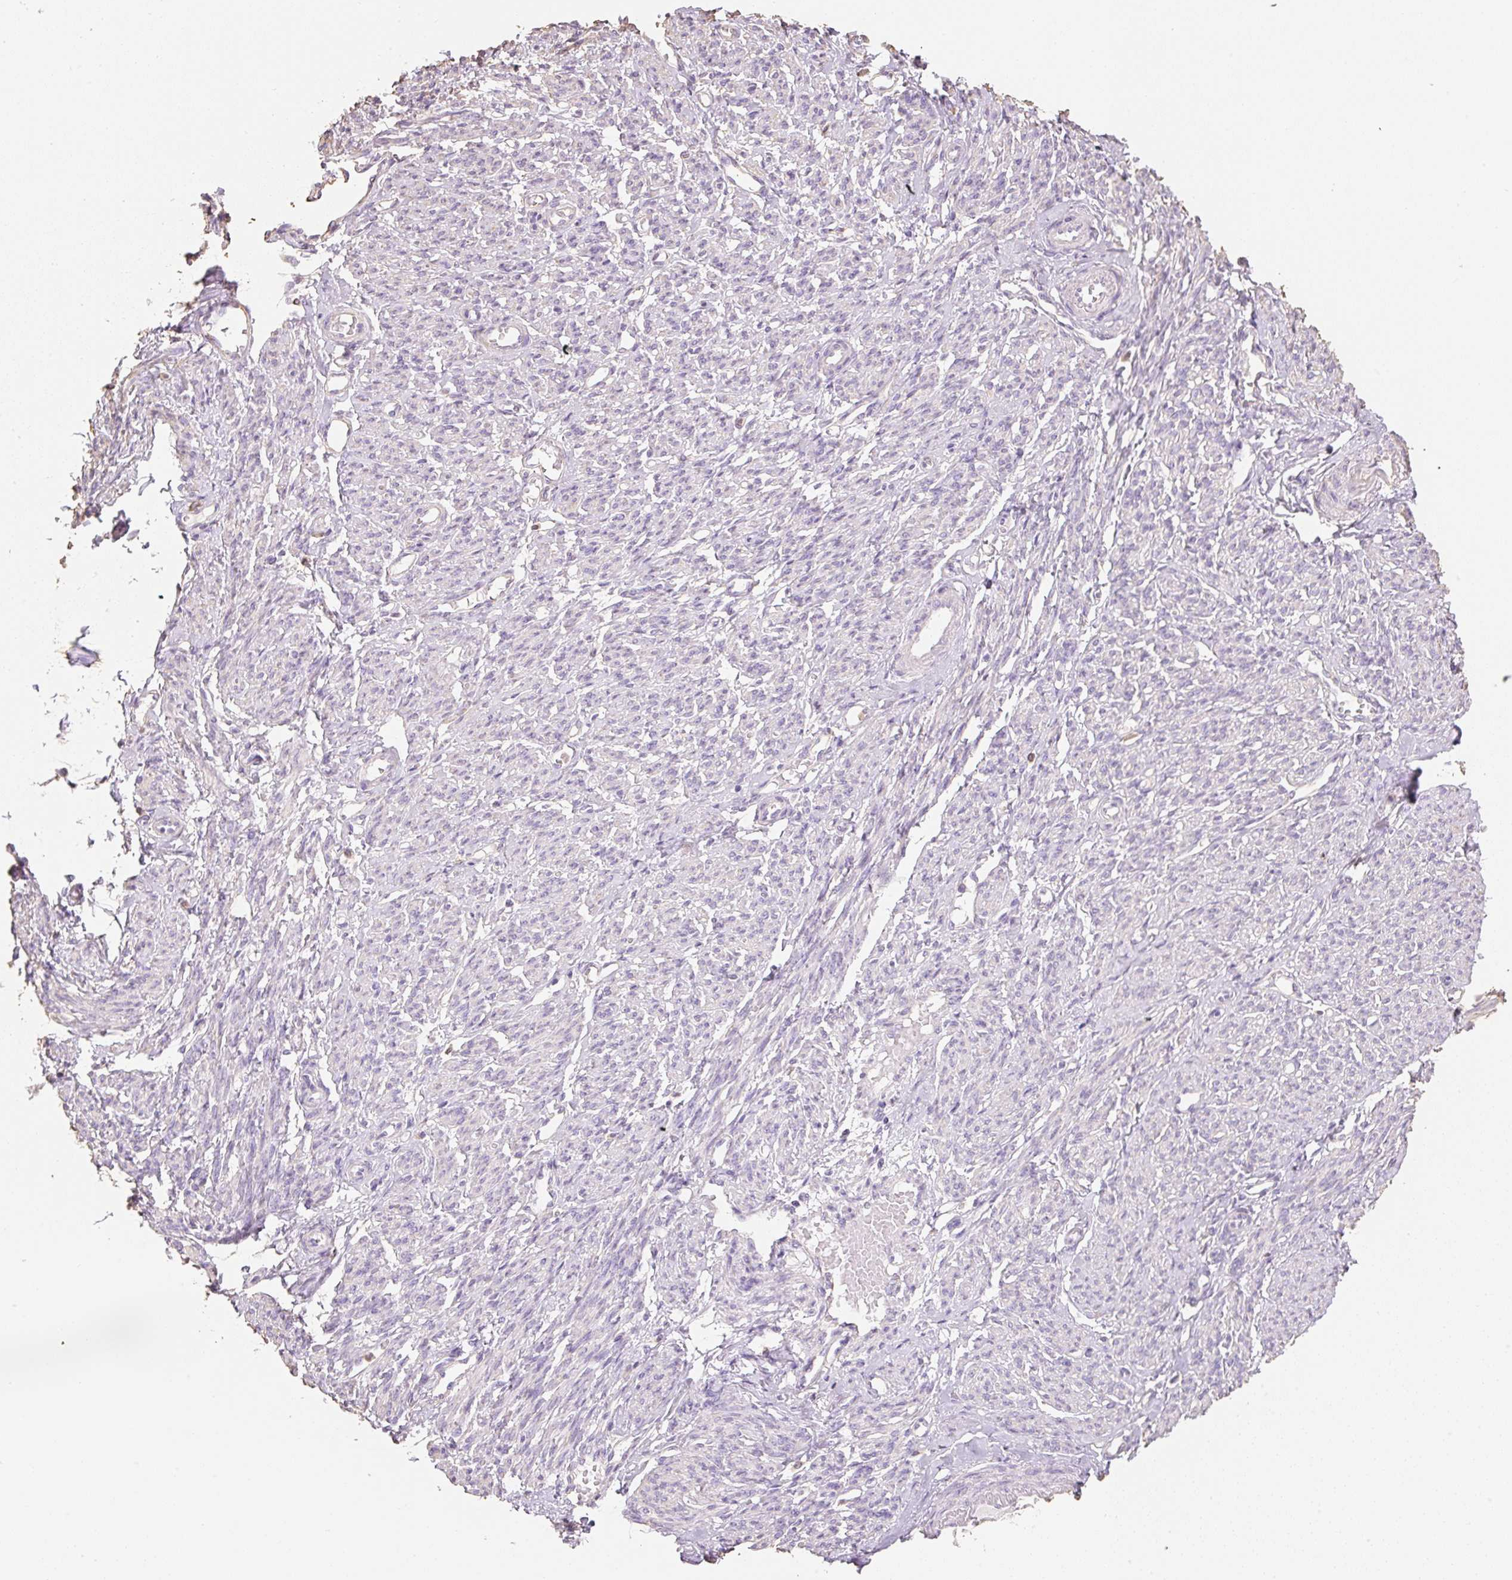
{"staining": {"intensity": "negative", "quantity": "none", "location": "none"}, "tissue": "smooth muscle", "cell_type": "Smooth muscle cells", "image_type": "normal", "snomed": [{"axis": "morphology", "description": "Normal tissue, NOS"}, {"axis": "topography", "description": "Smooth muscle"}], "caption": "This is an immunohistochemistry (IHC) micrograph of unremarkable human smooth muscle. There is no expression in smooth muscle cells.", "gene": "MBOAT7", "patient": {"sex": "female", "age": 65}}